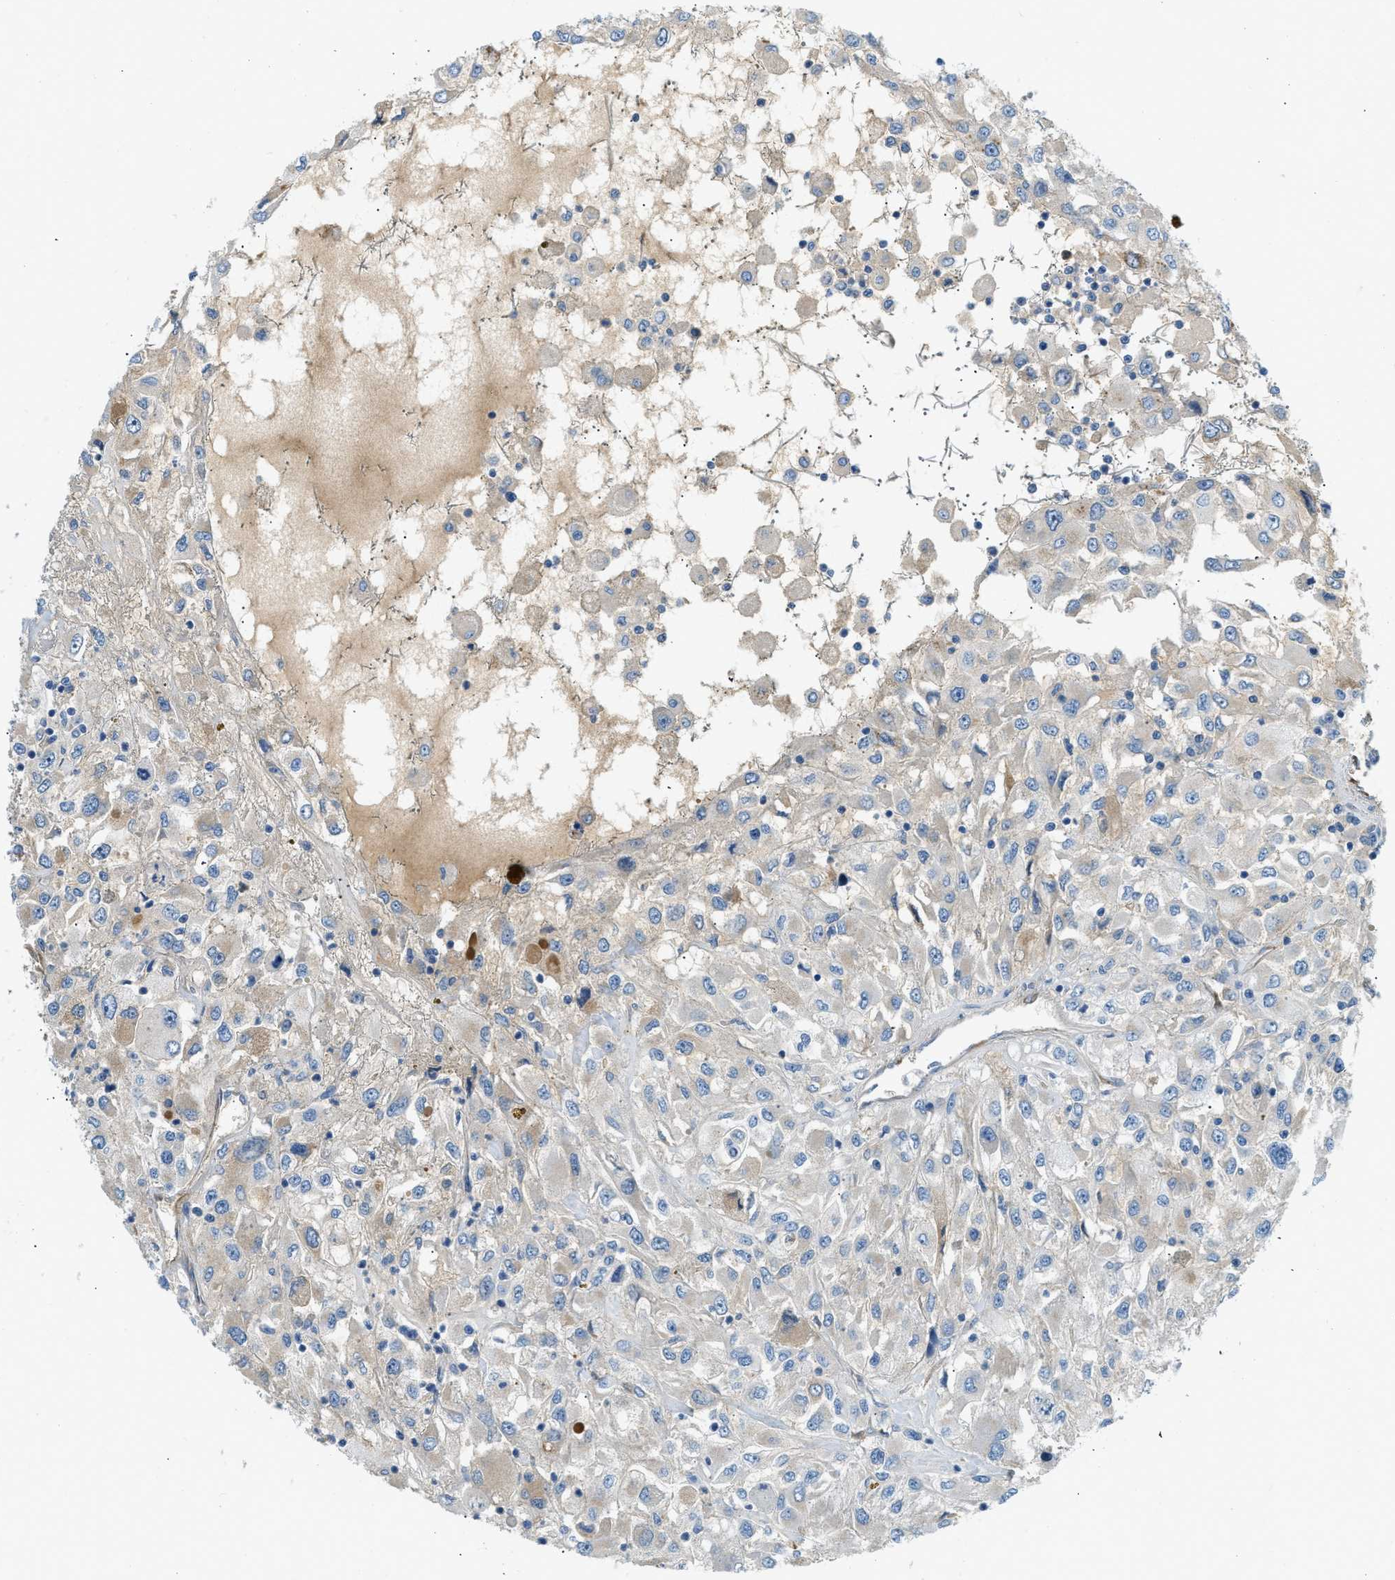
{"staining": {"intensity": "weak", "quantity": "<25%", "location": "cytoplasmic/membranous"}, "tissue": "renal cancer", "cell_type": "Tumor cells", "image_type": "cancer", "snomed": [{"axis": "morphology", "description": "Adenocarcinoma, NOS"}, {"axis": "topography", "description": "Kidney"}], "caption": "Immunohistochemistry of renal cancer (adenocarcinoma) exhibits no positivity in tumor cells.", "gene": "COL15A1", "patient": {"sex": "female", "age": 52}}